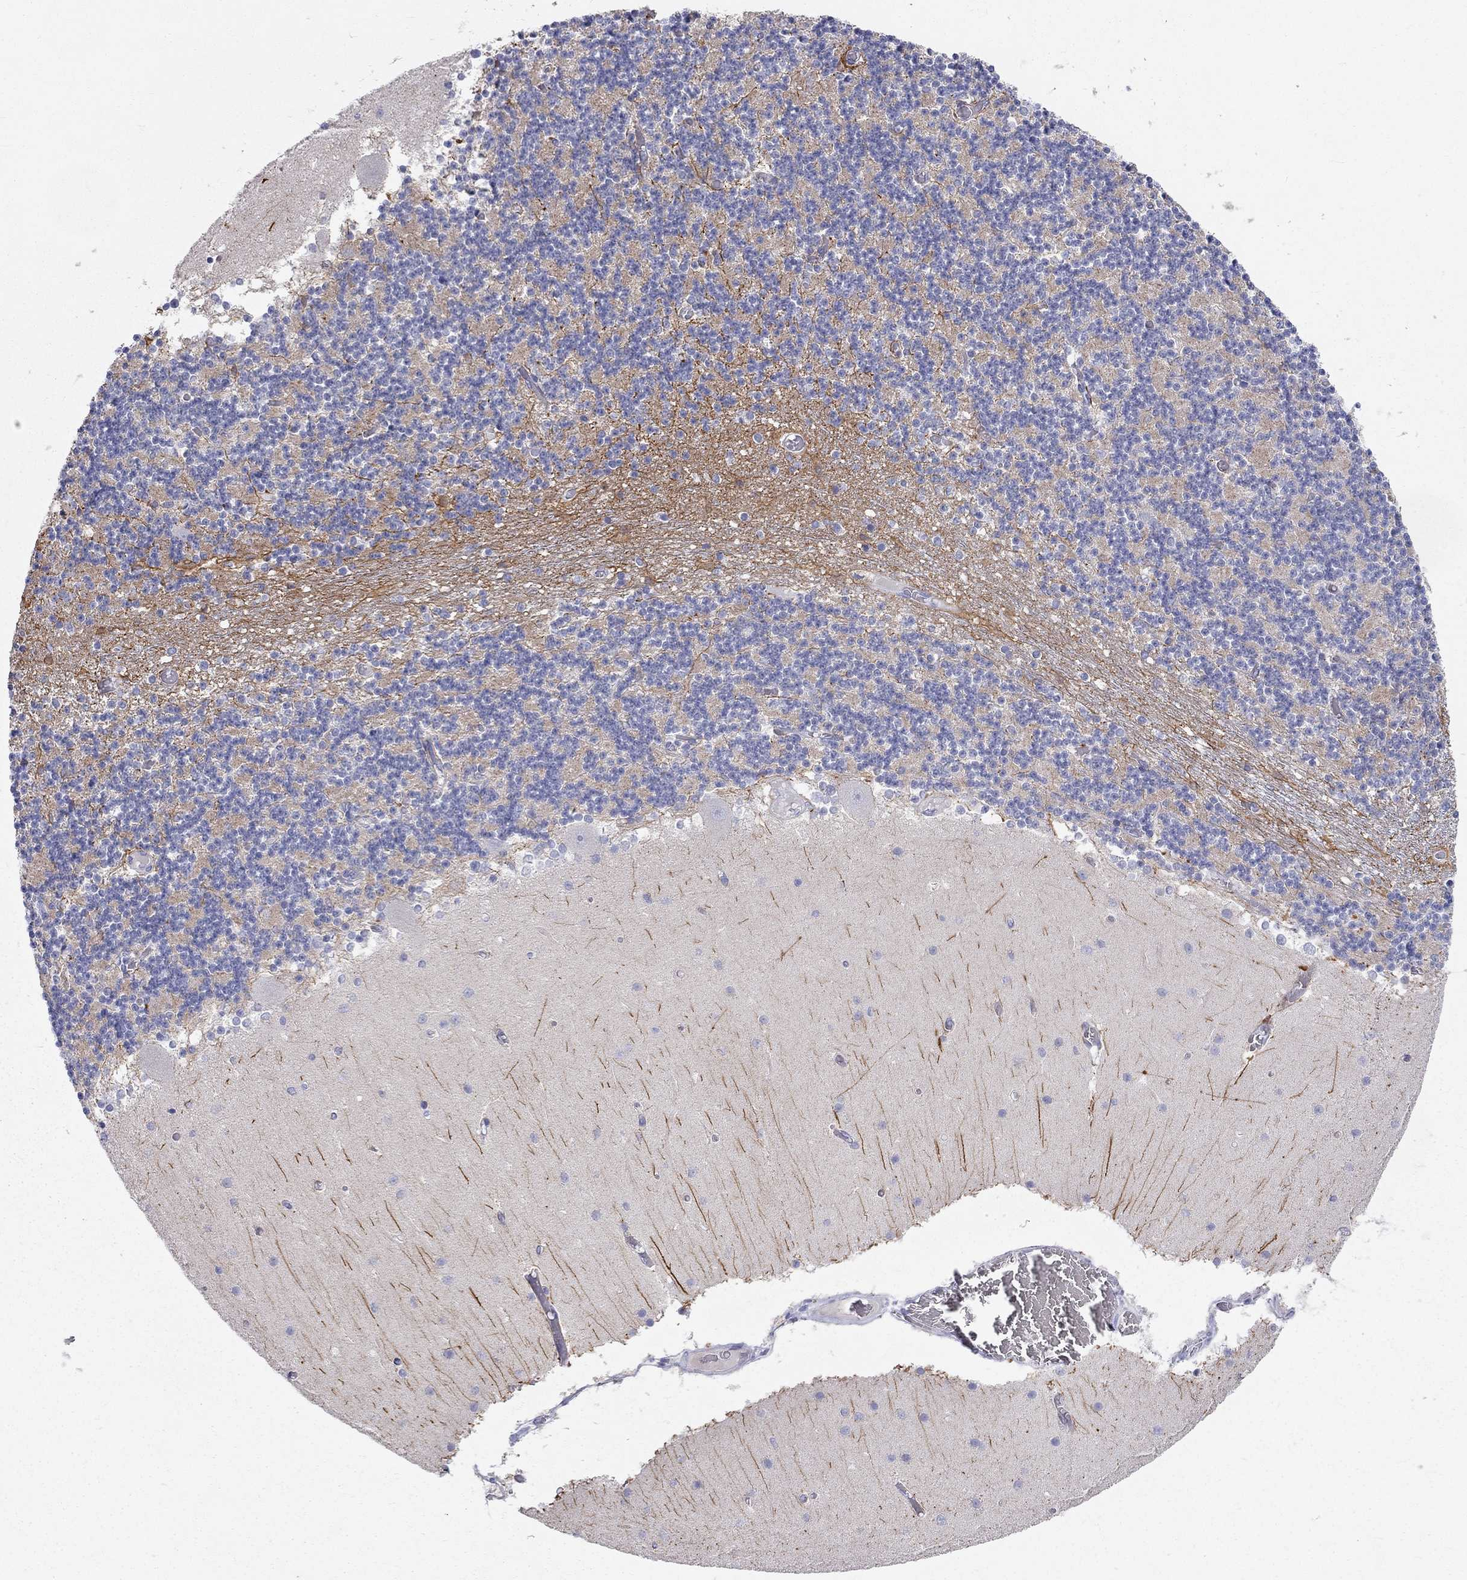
{"staining": {"intensity": "negative", "quantity": "none", "location": "none"}, "tissue": "cerebellum", "cell_type": "Cells in granular layer", "image_type": "normal", "snomed": [{"axis": "morphology", "description": "Normal tissue, NOS"}, {"axis": "topography", "description": "Cerebellum"}], "caption": "Histopathology image shows no significant protein expression in cells in granular layer of normal cerebellum.", "gene": "PCDHGC5", "patient": {"sex": "female", "age": 28}}